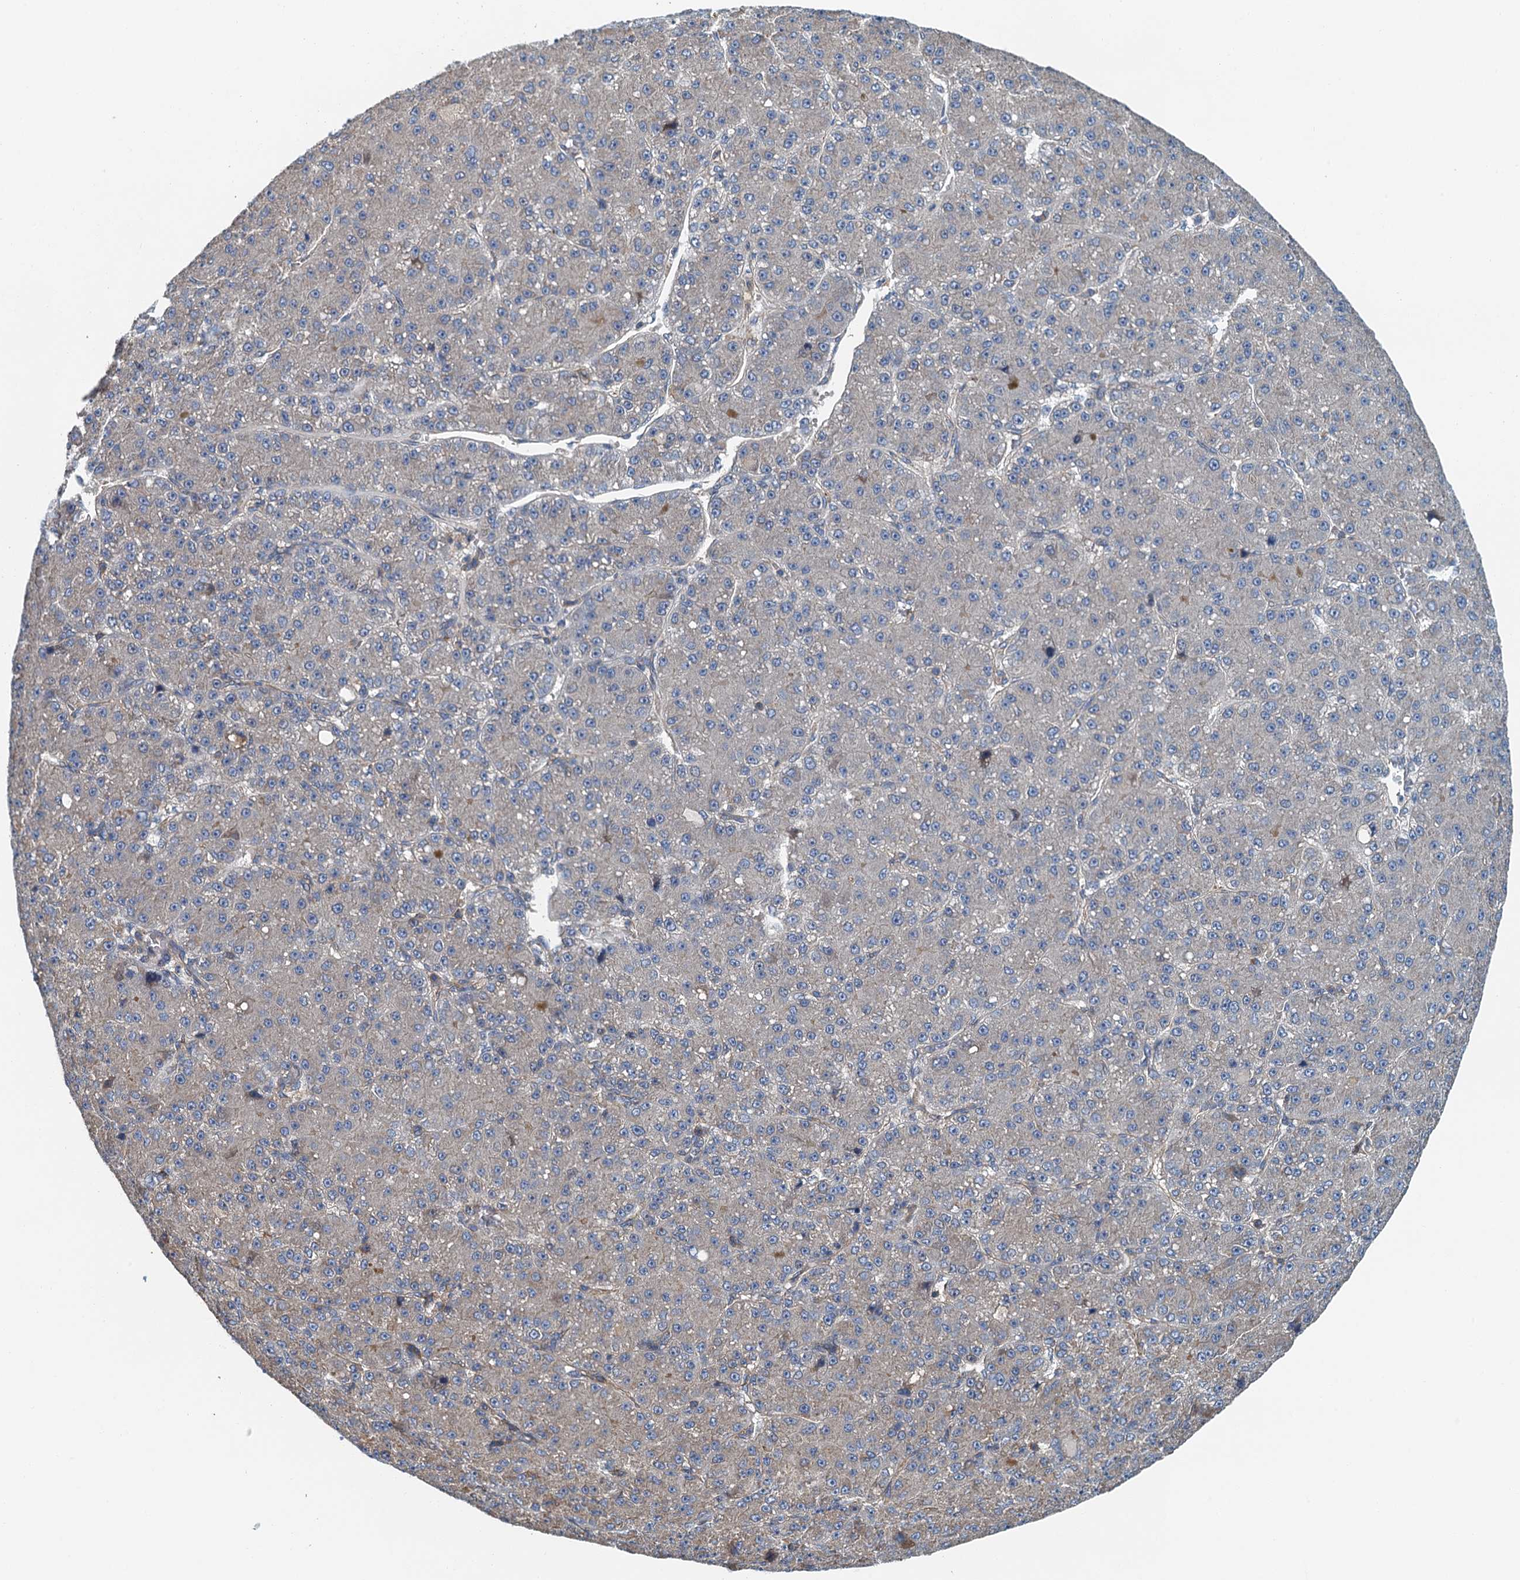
{"staining": {"intensity": "negative", "quantity": "none", "location": "none"}, "tissue": "liver cancer", "cell_type": "Tumor cells", "image_type": "cancer", "snomed": [{"axis": "morphology", "description": "Carcinoma, Hepatocellular, NOS"}, {"axis": "topography", "description": "Liver"}], "caption": "Immunohistochemistry (IHC) of liver cancer (hepatocellular carcinoma) reveals no staining in tumor cells.", "gene": "PPP1R14D", "patient": {"sex": "male", "age": 67}}